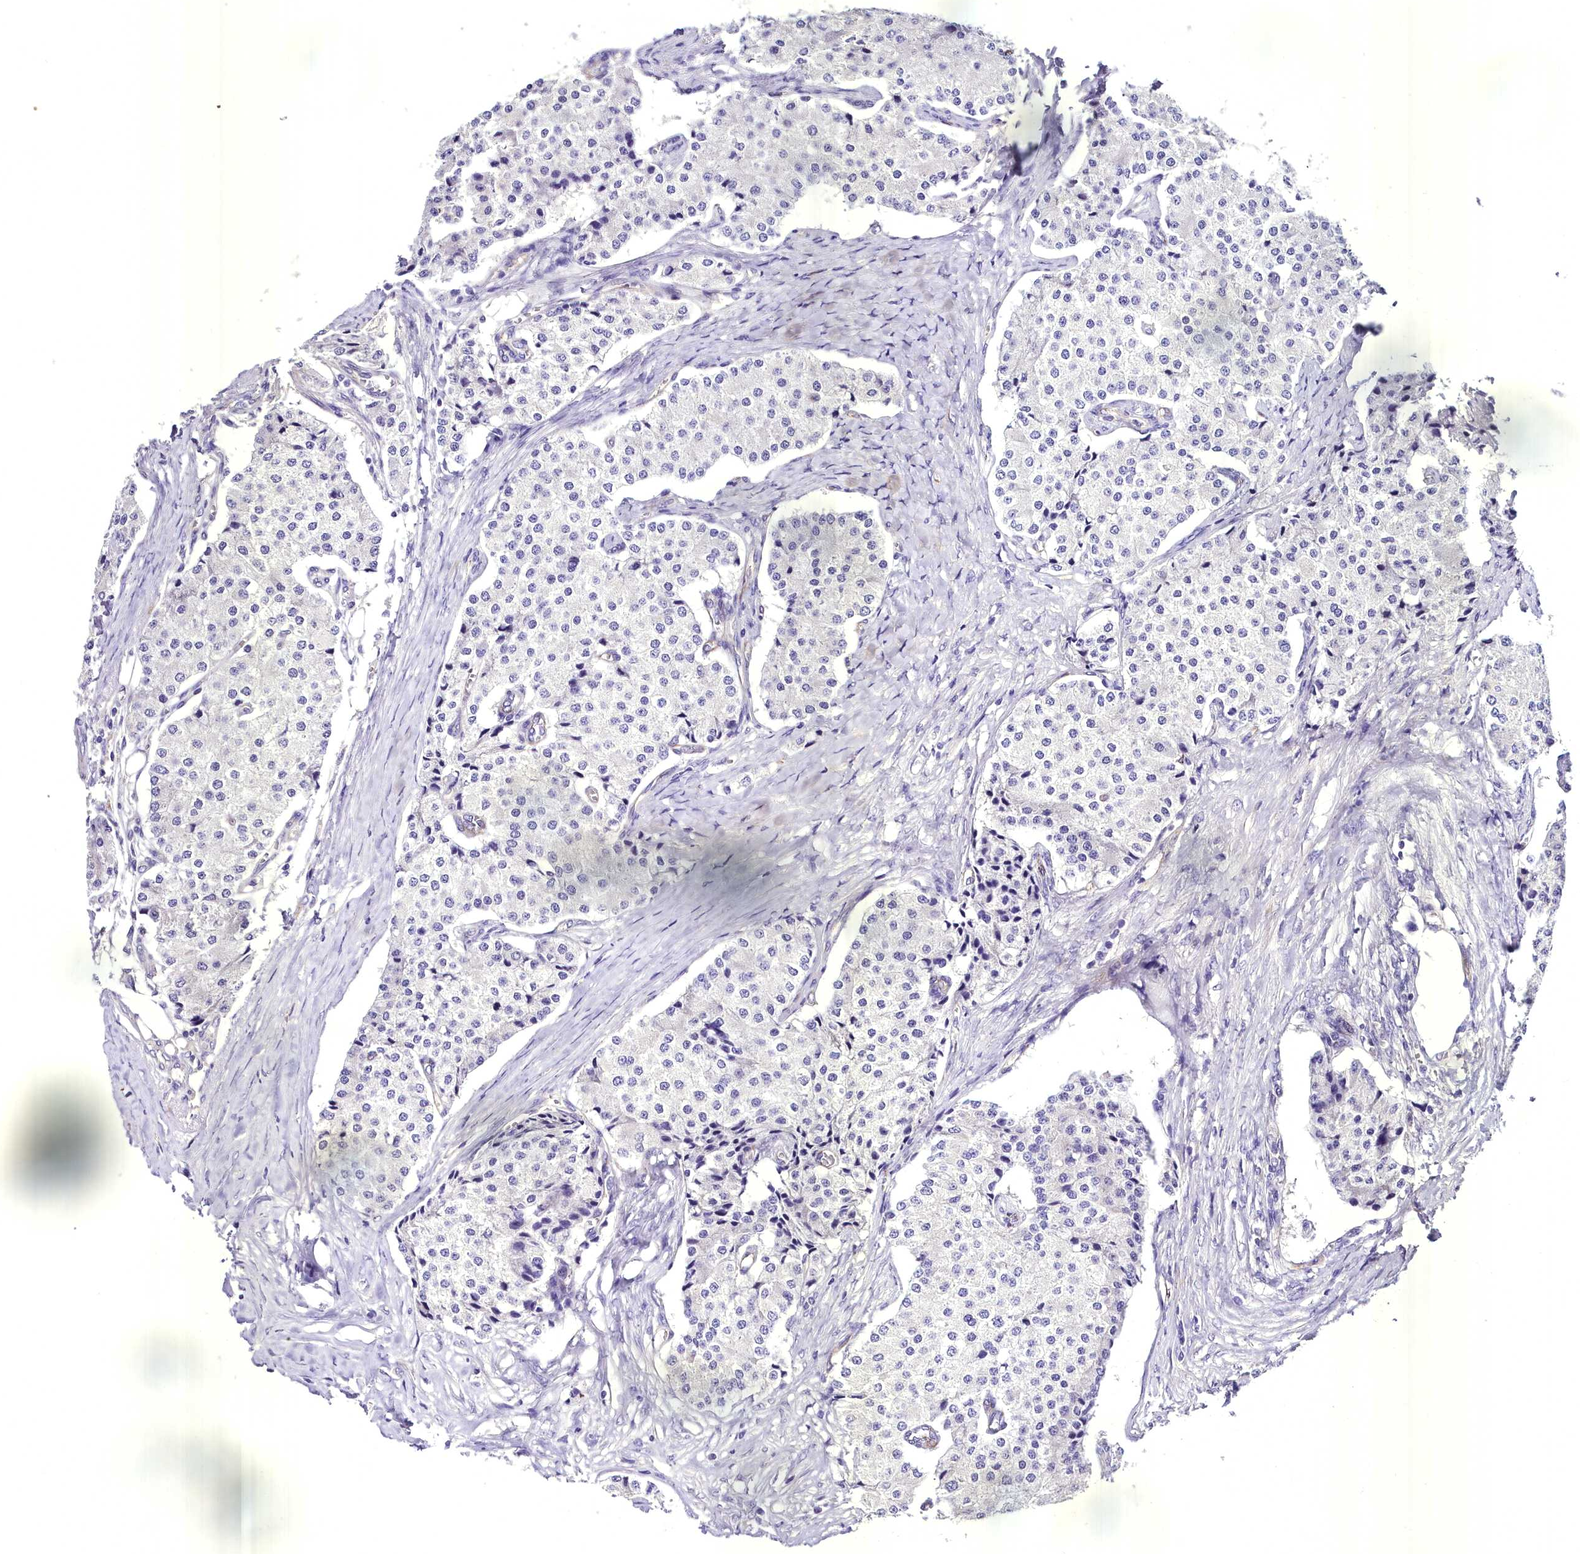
{"staining": {"intensity": "negative", "quantity": "none", "location": "none"}, "tissue": "carcinoid", "cell_type": "Tumor cells", "image_type": "cancer", "snomed": [{"axis": "morphology", "description": "Carcinoid, malignant, NOS"}, {"axis": "topography", "description": "Colon"}], "caption": "This is an immunohistochemistry (IHC) micrograph of carcinoid. There is no expression in tumor cells.", "gene": "MS4A18", "patient": {"sex": "female", "age": 52}}